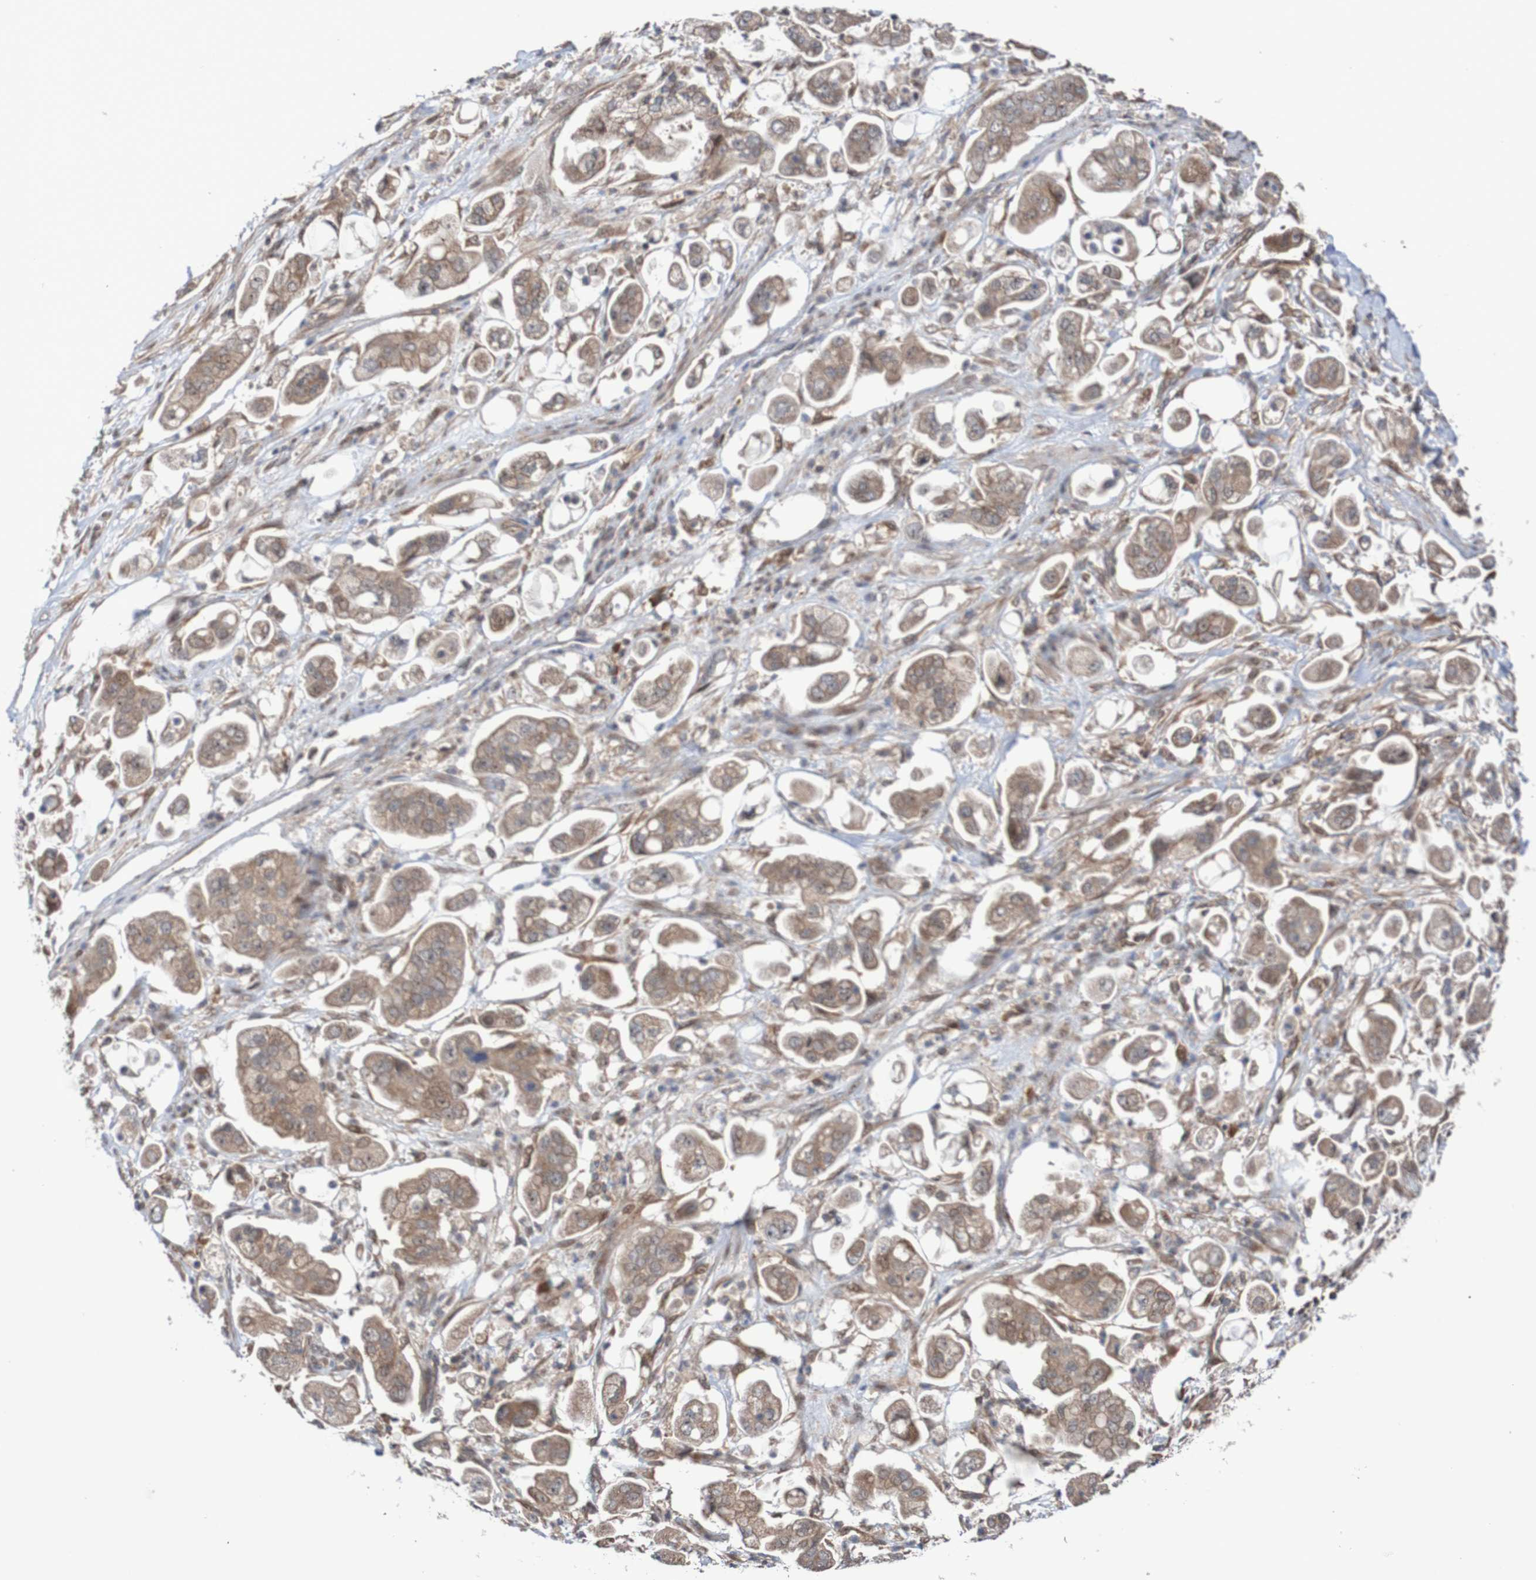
{"staining": {"intensity": "moderate", "quantity": ">75%", "location": "cytoplasmic/membranous"}, "tissue": "stomach cancer", "cell_type": "Tumor cells", "image_type": "cancer", "snomed": [{"axis": "morphology", "description": "Adenocarcinoma, NOS"}, {"axis": "topography", "description": "Stomach"}], "caption": "Protein expression by immunohistochemistry shows moderate cytoplasmic/membranous staining in approximately >75% of tumor cells in stomach cancer (adenocarcinoma). The staining was performed using DAB (3,3'-diaminobenzidine) to visualize the protein expression in brown, while the nuclei were stained in blue with hematoxylin (Magnification: 20x).", "gene": "PHPT1", "patient": {"sex": "male", "age": 62}}